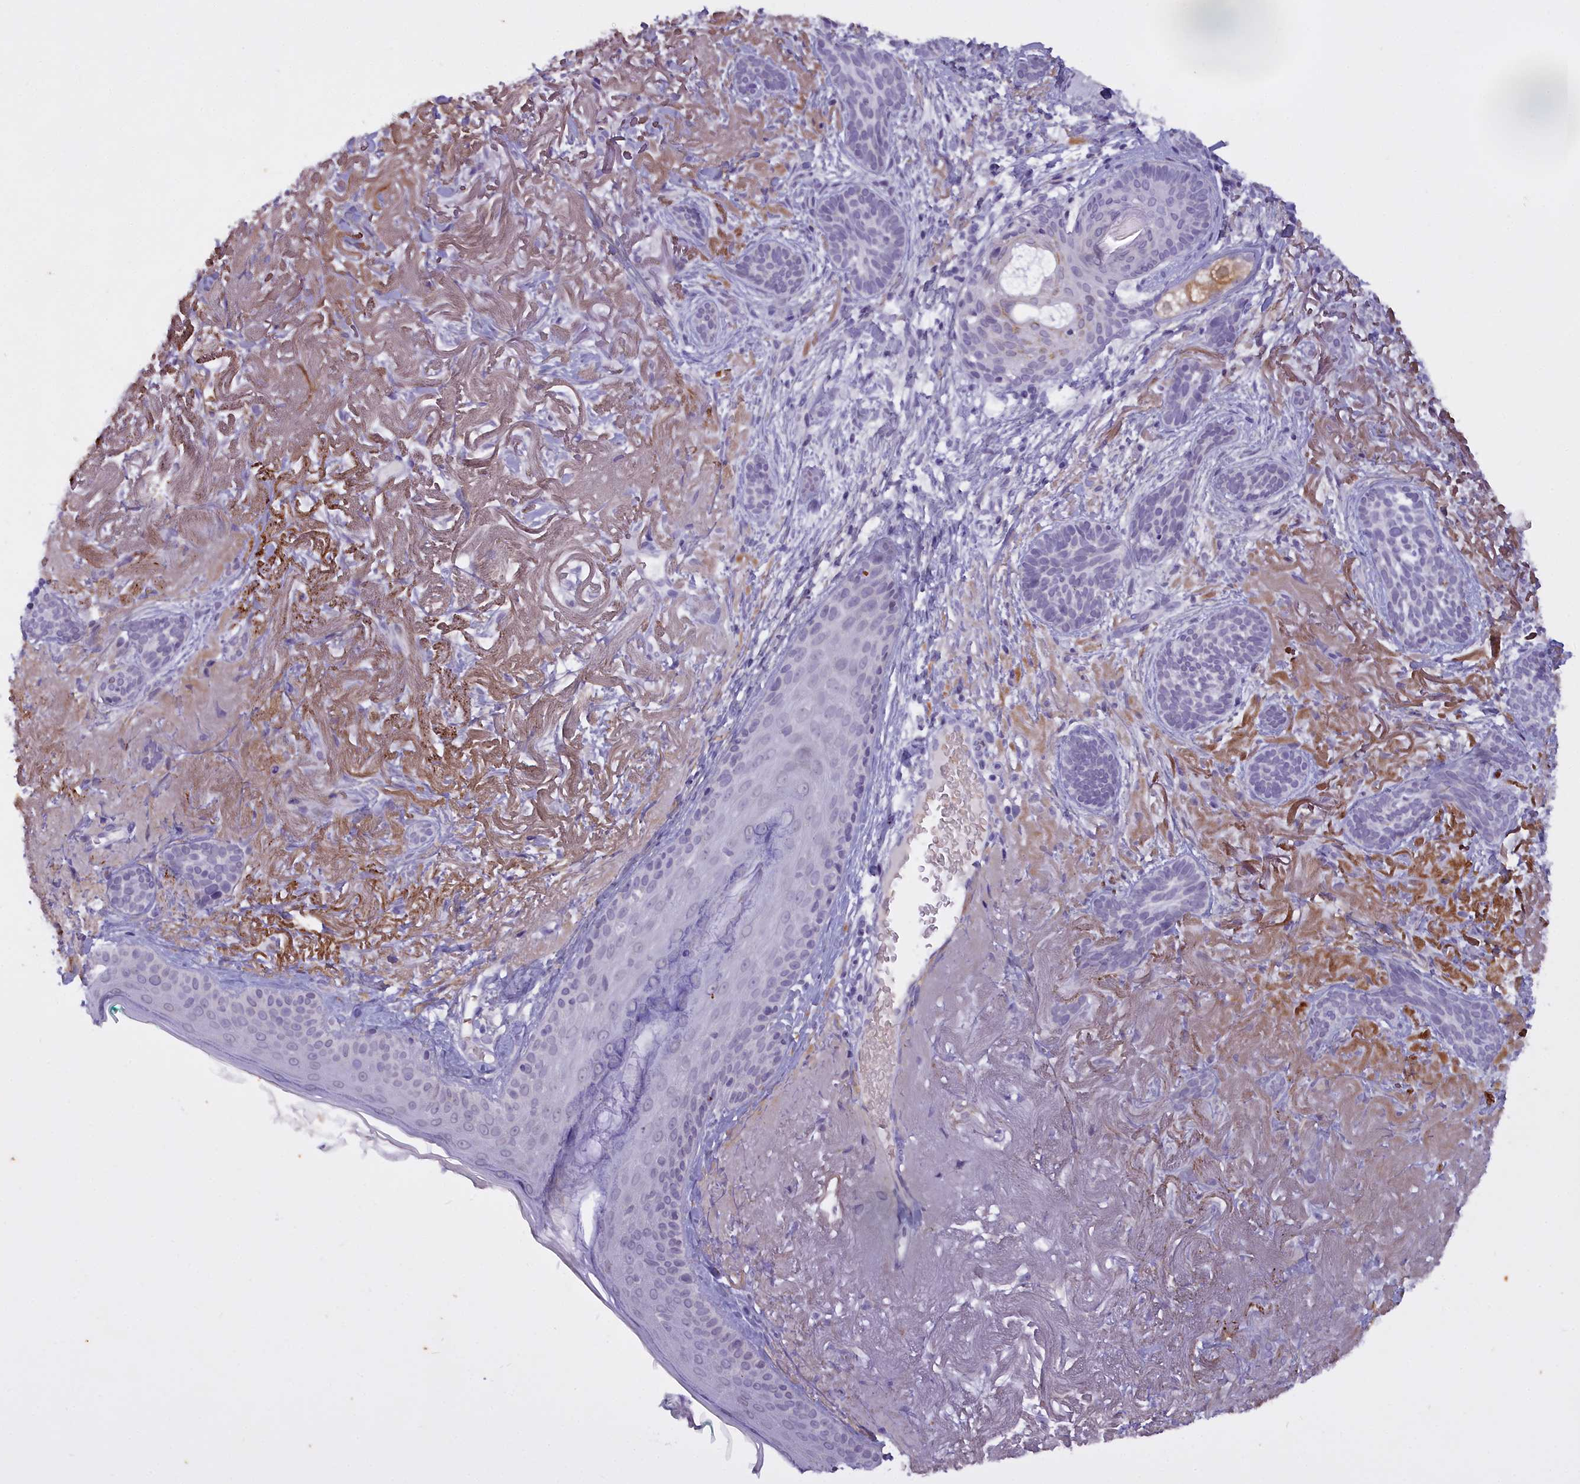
{"staining": {"intensity": "negative", "quantity": "none", "location": "none"}, "tissue": "skin cancer", "cell_type": "Tumor cells", "image_type": "cancer", "snomed": [{"axis": "morphology", "description": "Basal cell carcinoma"}, {"axis": "topography", "description": "Skin"}], "caption": "Micrograph shows no protein positivity in tumor cells of skin cancer tissue. (Brightfield microscopy of DAB IHC at high magnification).", "gene": "OSTN", "patient": {"sex": "male", "age": 71}}